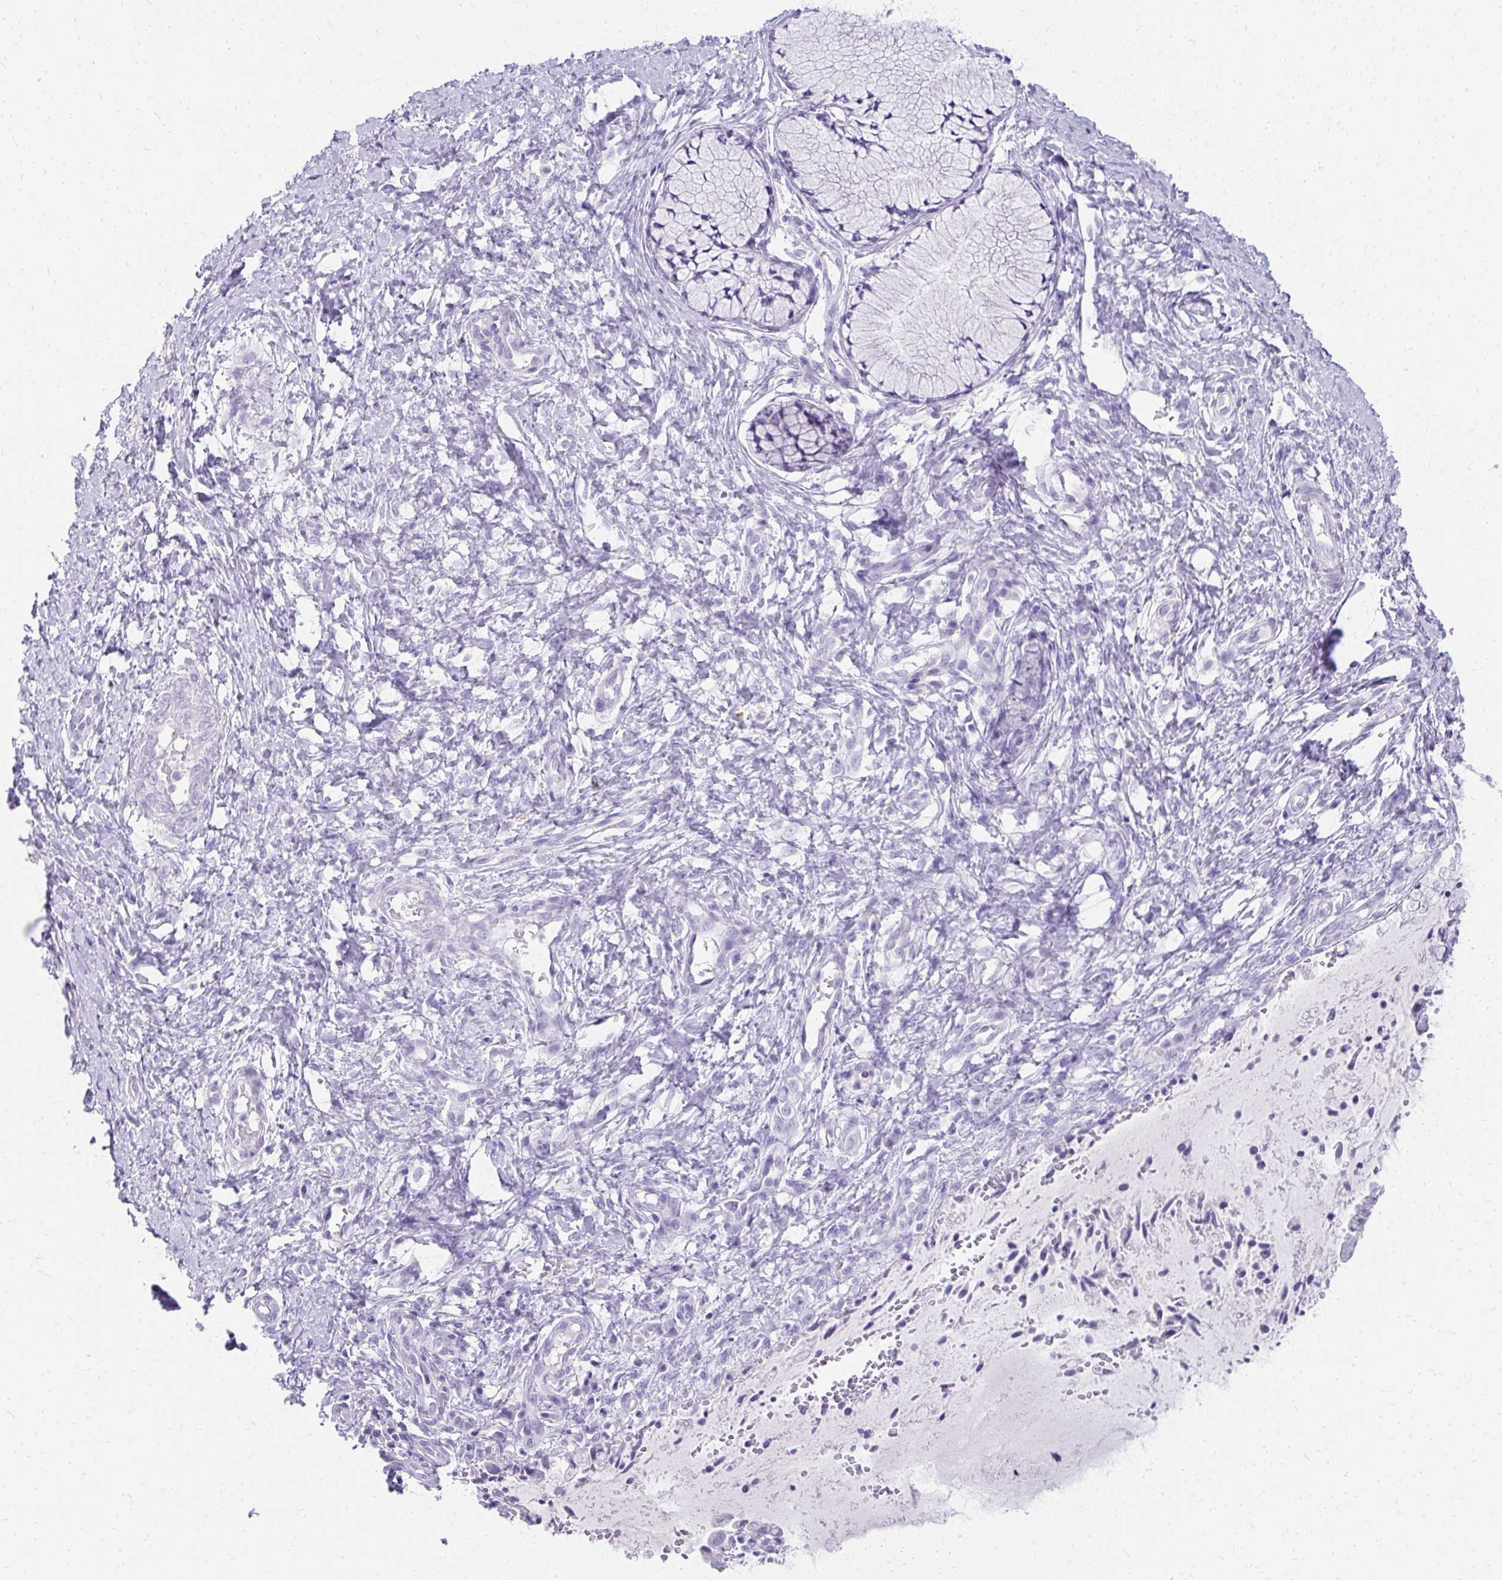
{"staining": {"intensity": "negative", "quantity": "none", "location": "none"}, "tissue": "cervix", "cell_type": "Glandular cells", "image_type": "normal", "snomed": [{"axis": "morphology", "description": "Normal tissue, NOS"}, {"axis": "topography", "description": "Cervix"}], "caption": "High power microscopy photomicrograph of an IHC image of unremarkable cervix, revealing no significant positivity in glandular cells.", "gene": "SEC14L3", "patient": {"sex": "female", "age": 37}}